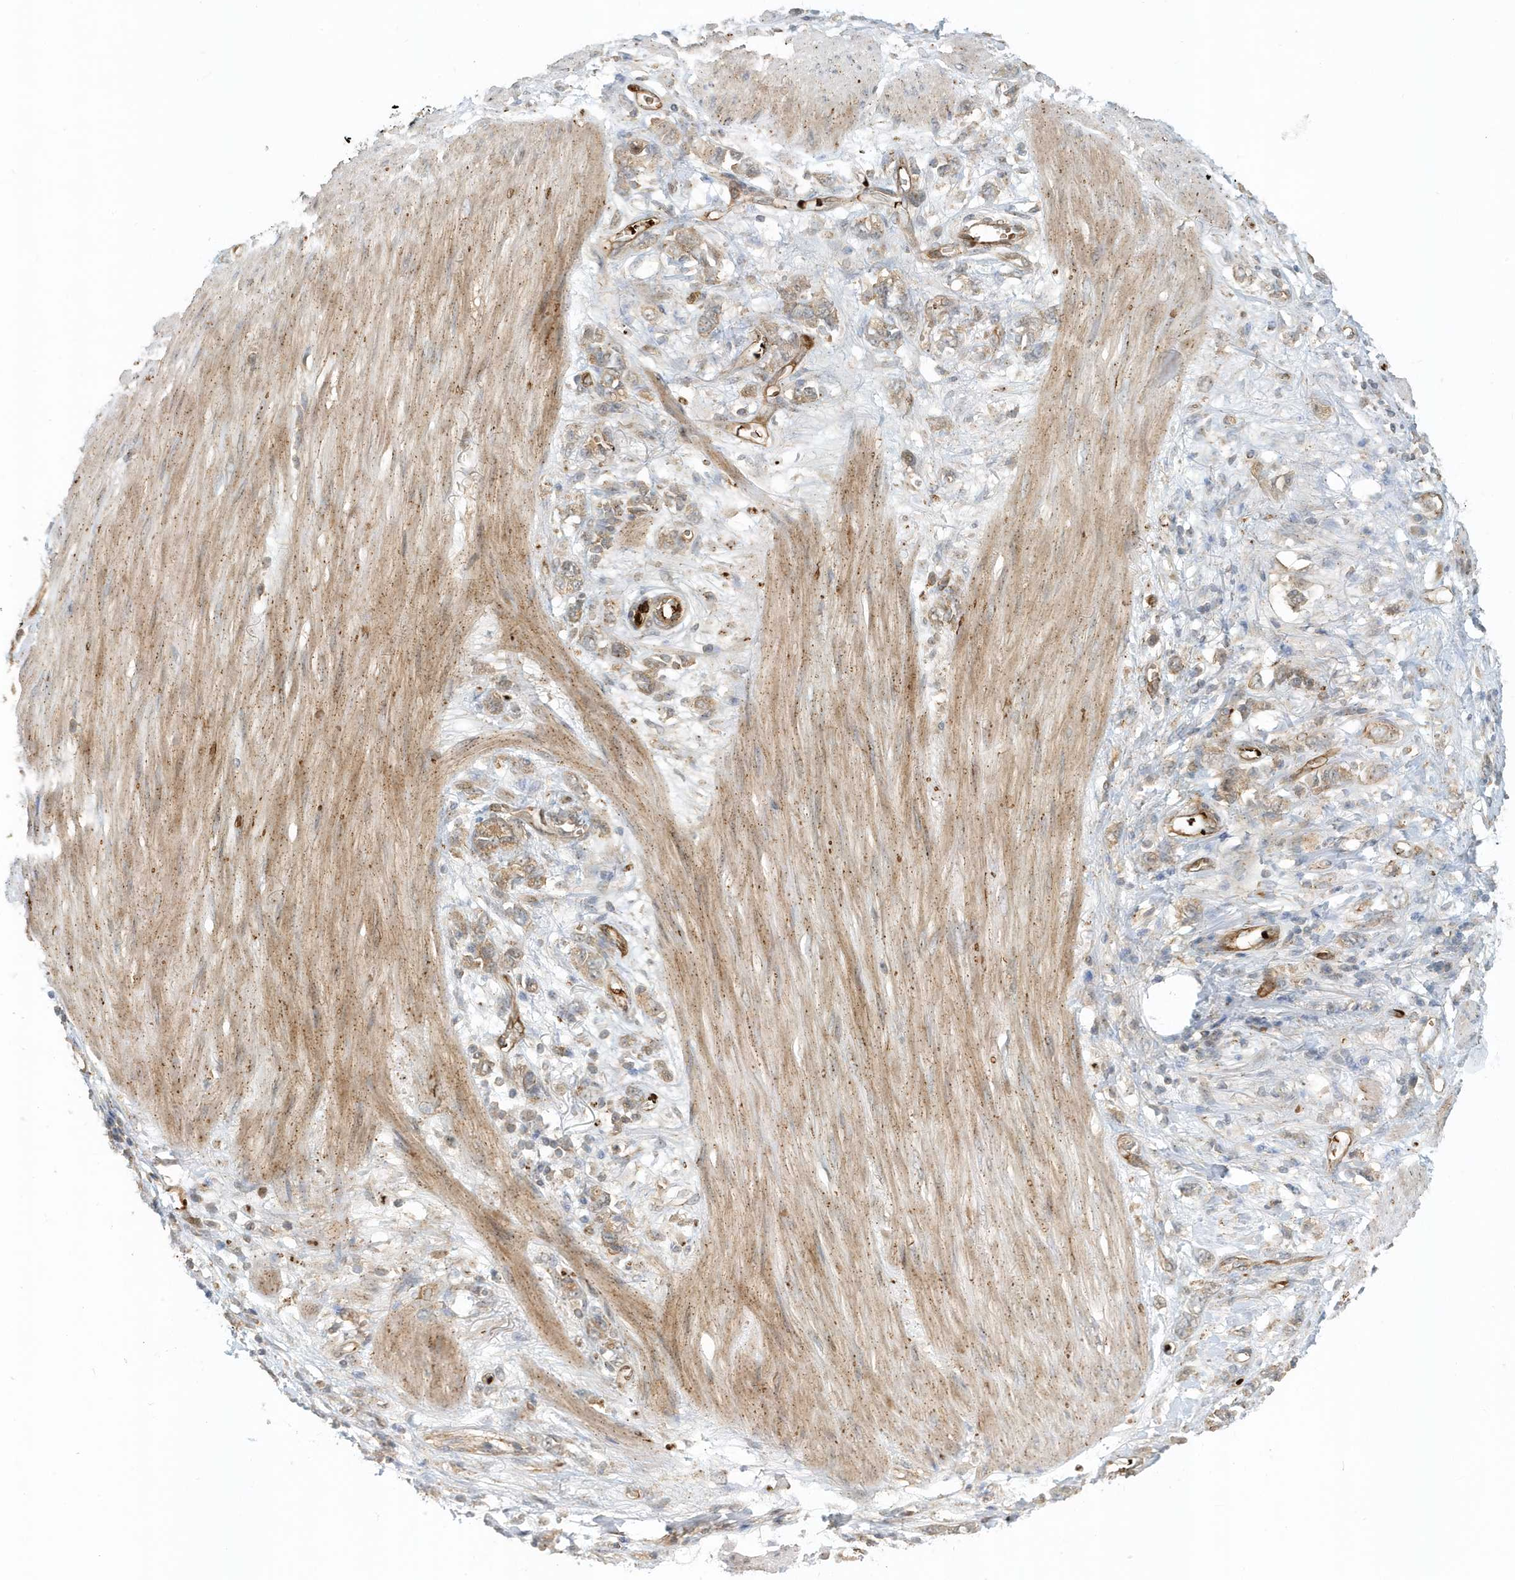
{"staining": {"intensity": "weak", "quantity": "25%-75%", "location": "cytoplasmic/membranous"}, "tissue": "stomach cancer", "cell_type": "Tumor cells", "image_type": "cancer", "snomed": [{"axis": "morphology", "description": "Adenocarcinoma, NOS"}, {"axis": "topography", "description": "Stomach"}], "caption": "There is low levels of weak cytoplasmic/membranous expression in tumor cells of stomach cancer, as demonstrated by immunohistochemical staining (brown color).", "gene": "FYCO1", "patient": {"sex": "female", "age": 76}}